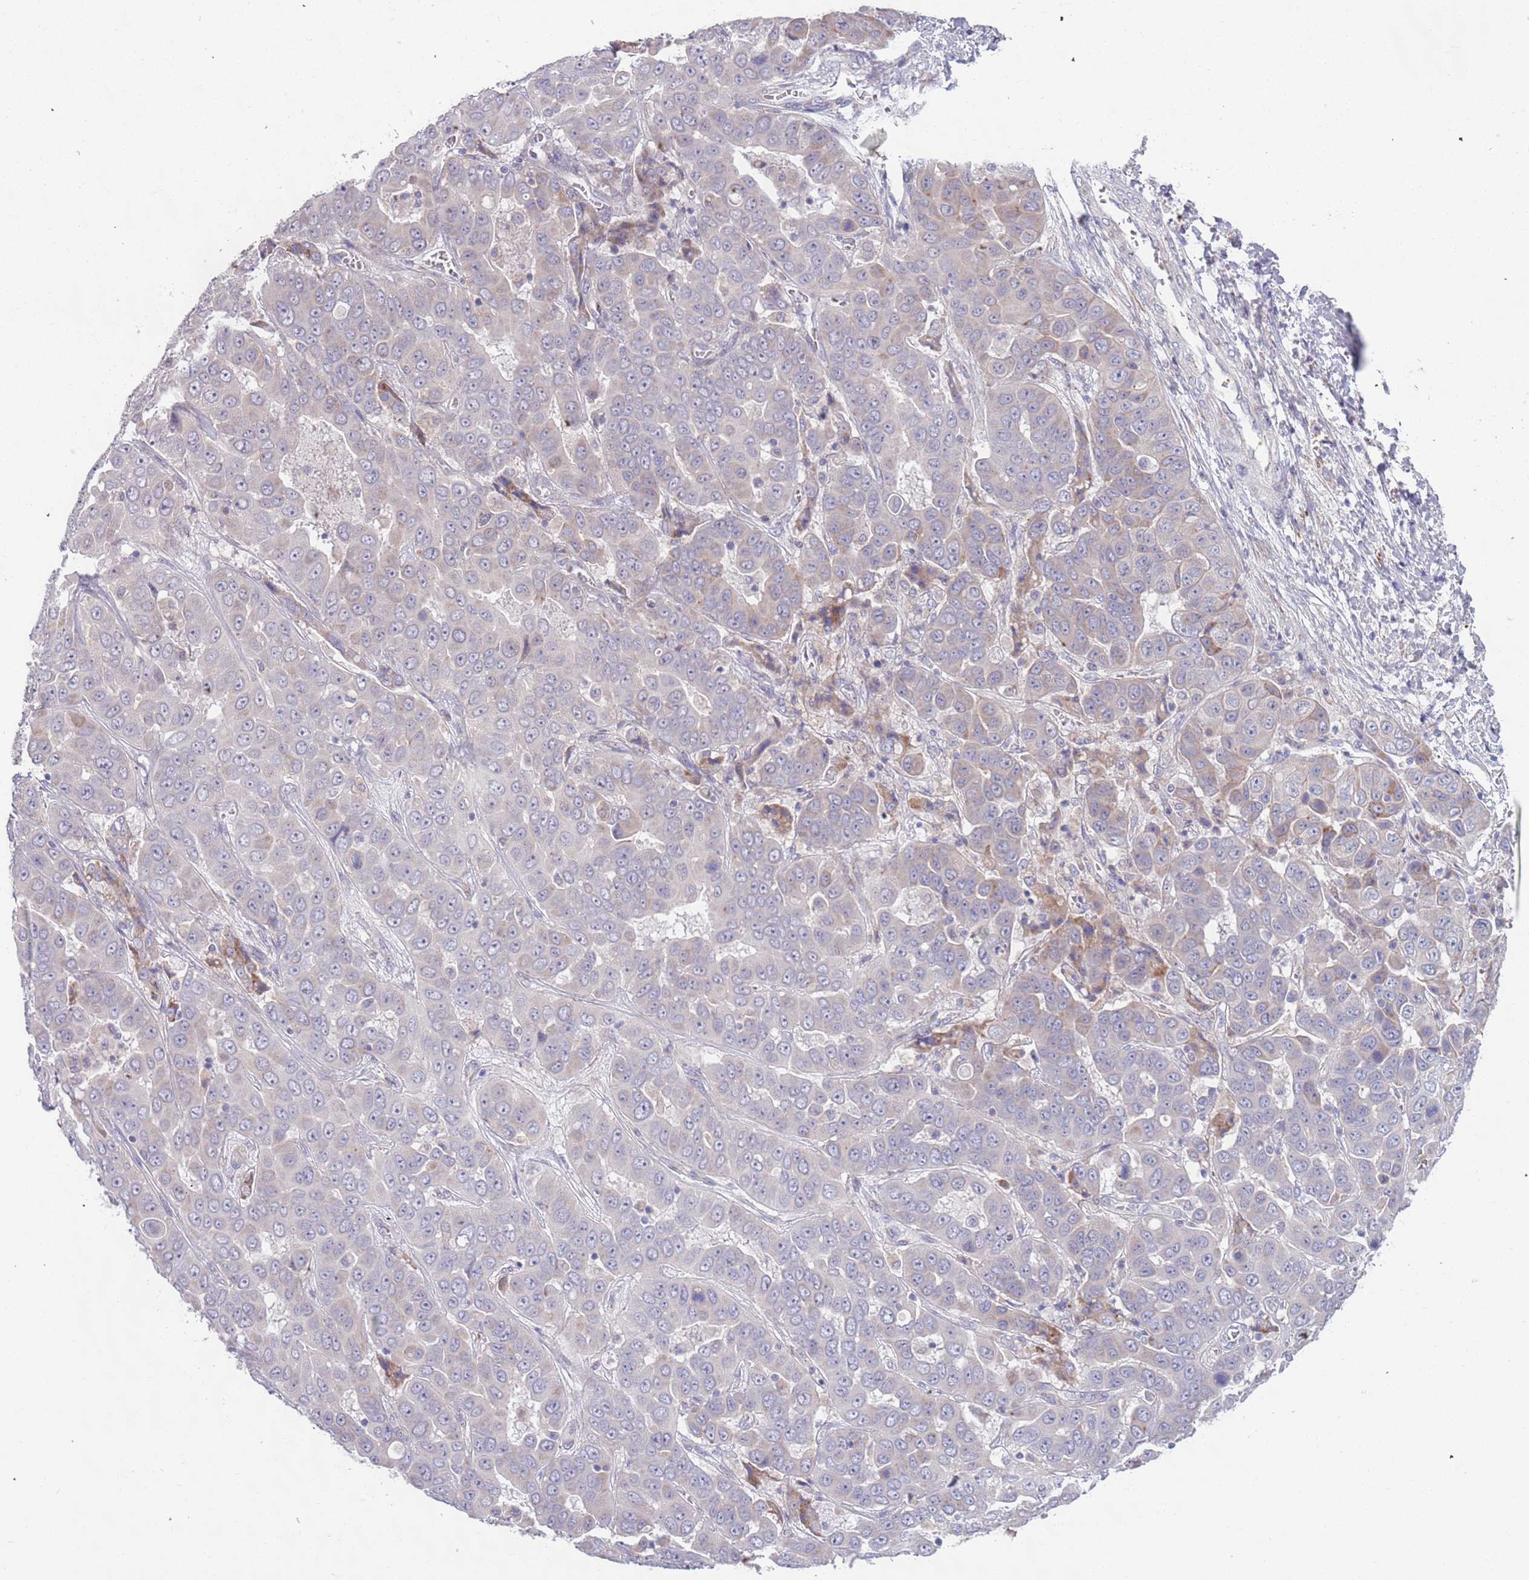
{"staining": {"intensity": "weak", "quantity": "<25%", "location": "cytoplasmic/membranous"}, "tissue": "liver cancer", "cell_type": "Tumor cells", "image_type": "cancer", "snomed": [{"axis": "morphology", "description": "Cholangiocarcinoma"}, {"axis": "topography", "description": "Liver"}], "caption": "The photomicrograph displays no staining of tumor cells in cholangiocarcinoma (liver).", "gene": "LTB", "patient": {"sex": "female", "age": 52}}